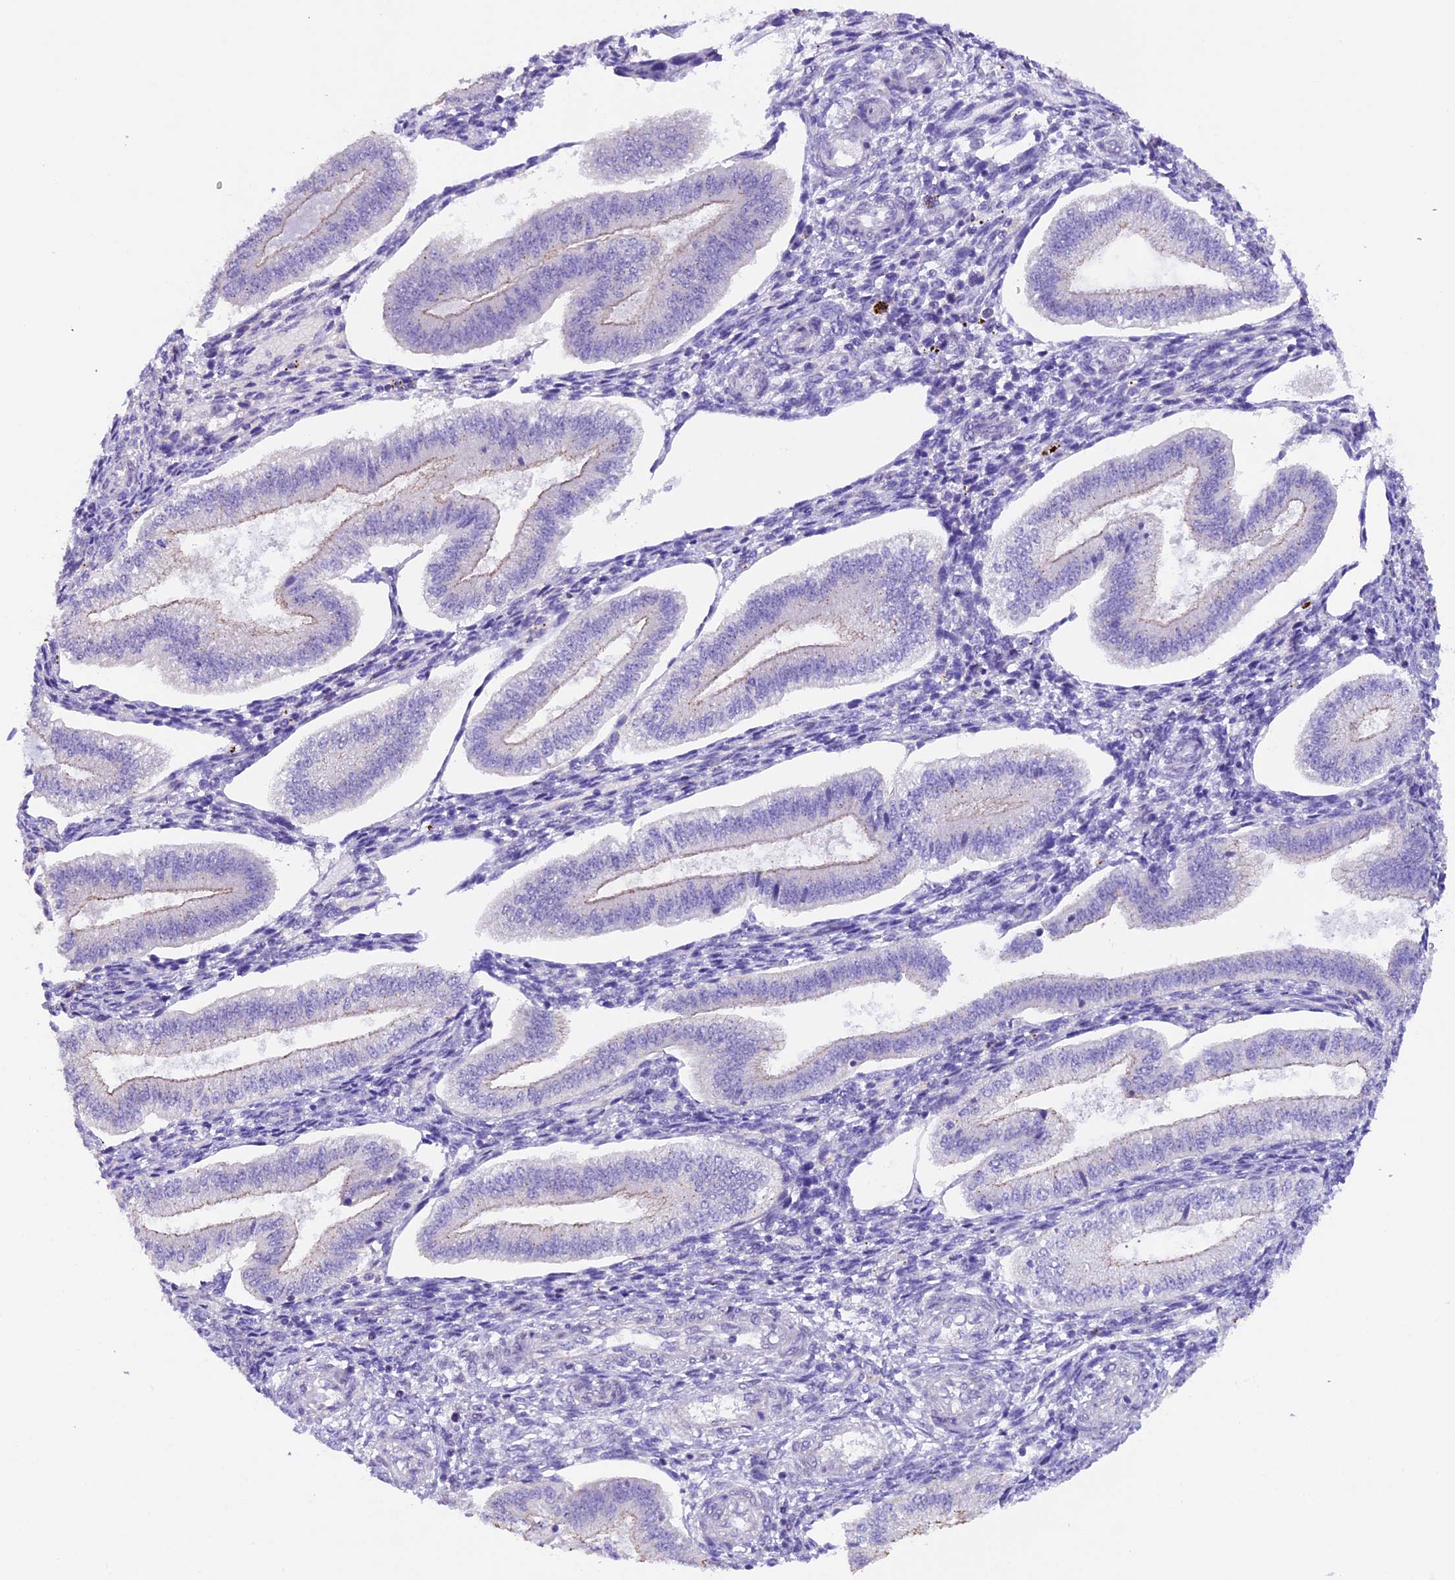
{"staining": {"intensity": "negative", "quantity": "none", "location": "none"}, "tissue": "endometrium", "cell_type": "Cells in endometrial stroma", "image_type": "normal", "snomed": [{"axis": "morphology", "description": "Normal tissue, NOS"}, {"axis": "topography", "description": "Endometrium"}], "caption": "Immunohistochemical staining of benign endometrium displays no significant expression in cells in endometrial stroma. (DAB (3,3'-diaminobenzidine) immunohistochemistry (IHC) visualized using brightfield microscopy, high magnification).", "gene": "NCK2", "patient": {"sex": "female", "age": 34}}